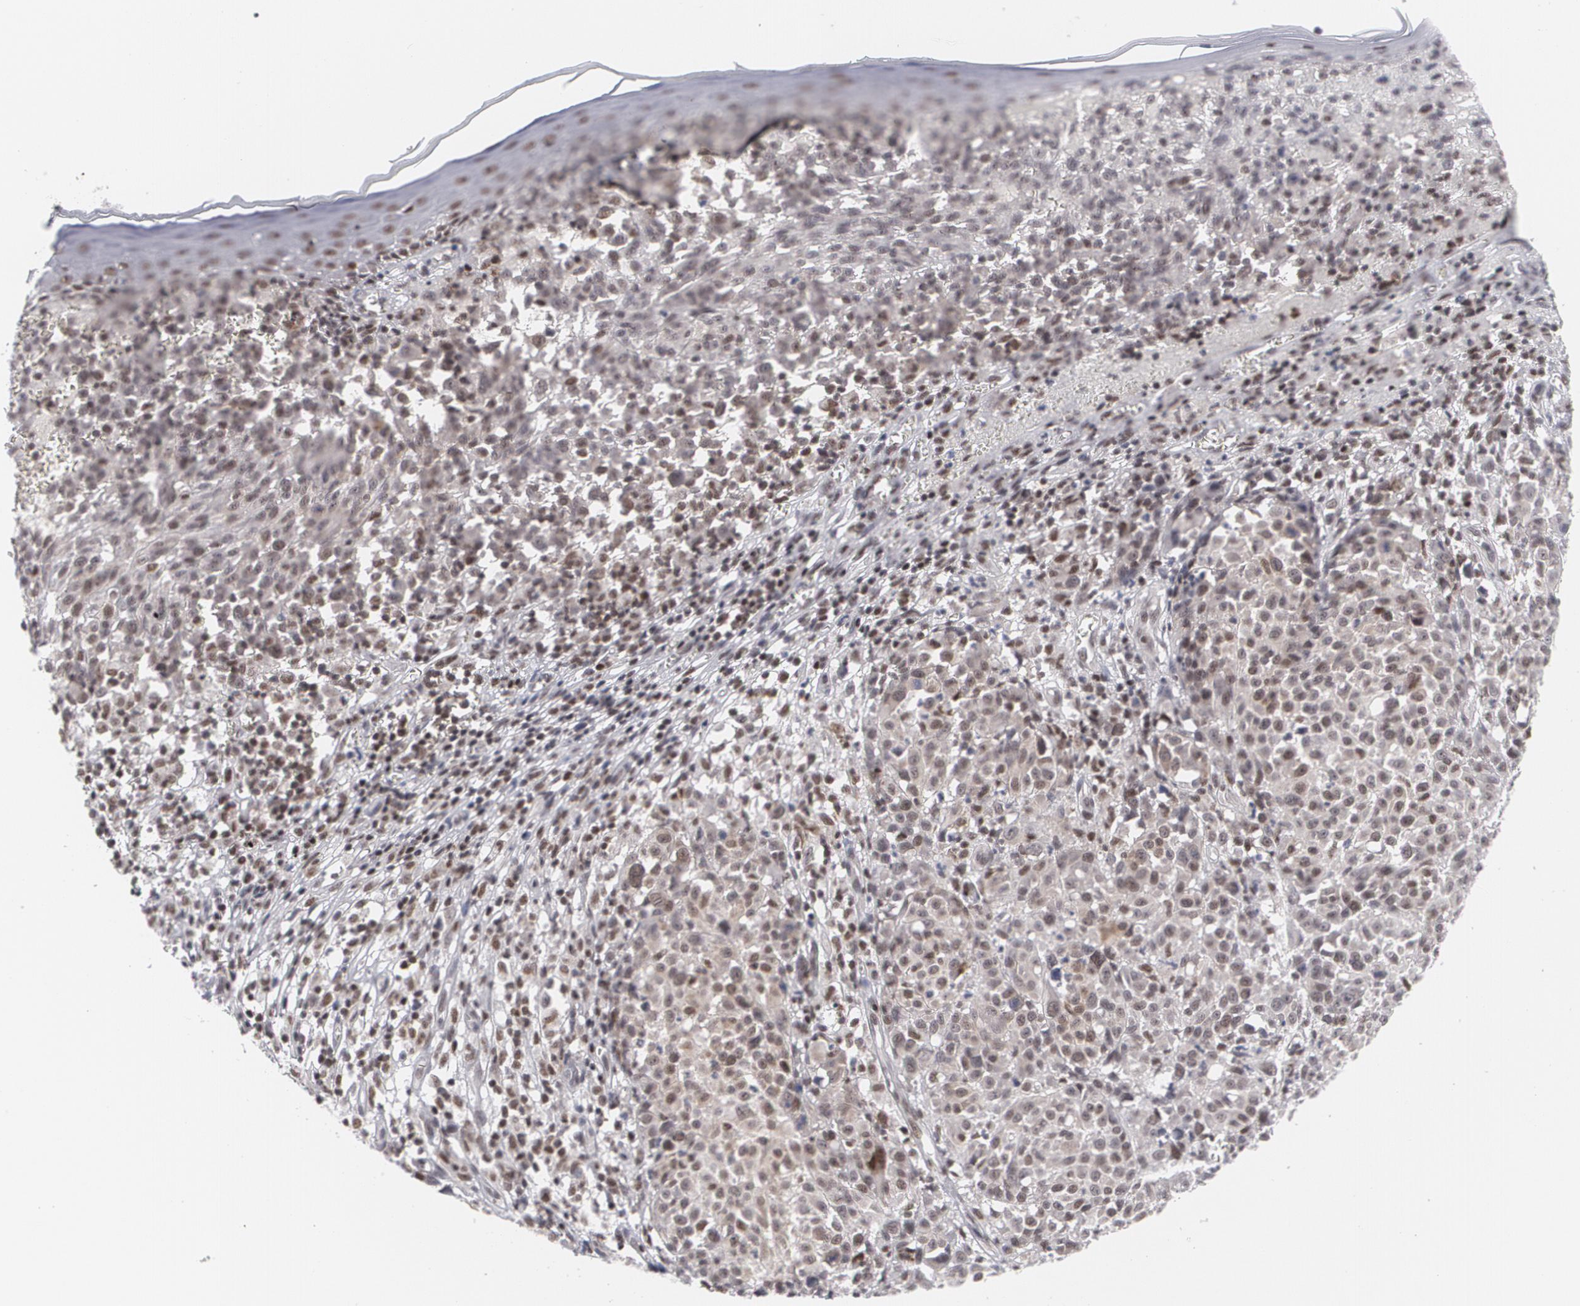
{"staining": {"intensity": "moderate", "quantity": ">75%", "location": "cytoplasmic/membranous,nuclear"}, "tissue": "melanoma", "cell_type": "Tumor cells", "image_type": "cancer", "snomed": [{"axis": "morphology", "description": "Malignant melanoma, NOS"}, {"axis": "topography", "description": "Skin"}], "caption": "Melanoma stained for a protein (brown) displays moderate cytoplasmic/membranous and nuclear positive staining in approximately >75% of tumor cells.", "gene": "MCL1", "patient": {"sex": "female", "age": 49}}